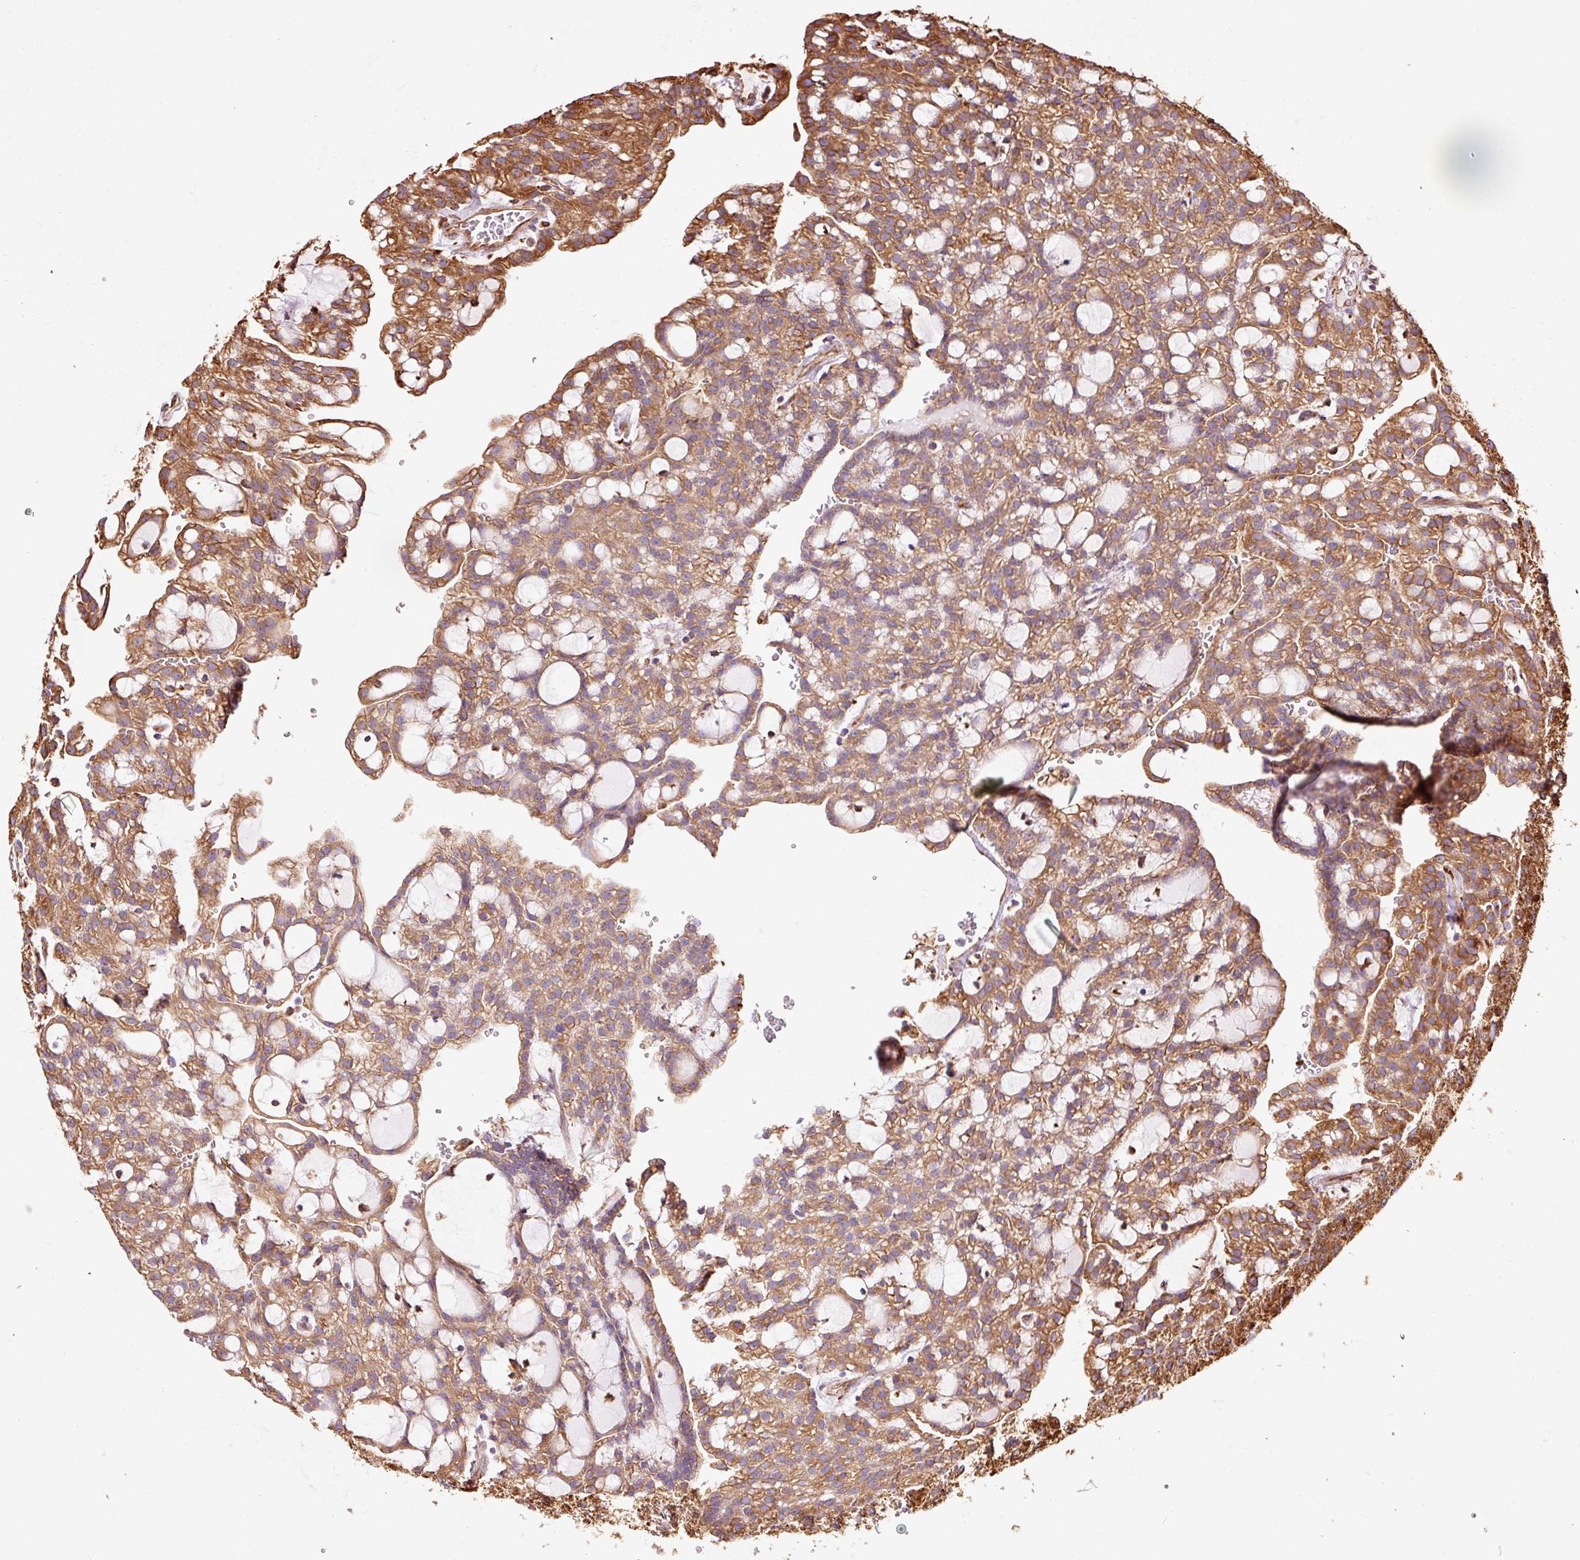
{"staining": {"intensity": "moderate", "quantity": ">75%", "location": "cytoplasmic/membranous"}, "tissue": "renal cancer", "cell_type": "Tumor cells", "image_type": "cancer", "snomed": [{"axis": "morphology", "description": "Adenocarcinoma, NOS"}, {"axis": "topography", "description": "Kidney"}], "caption": "Immunohistochemical staining of human adenocarcinoma (renal) reveals medium levels of moderate cytoplasmic/membranous protein staining in approximately >75% of tumor cells. Nuclei are stained in blue.", "gene": "KLC1", "patient": {"sex": "male", "age": 63}}